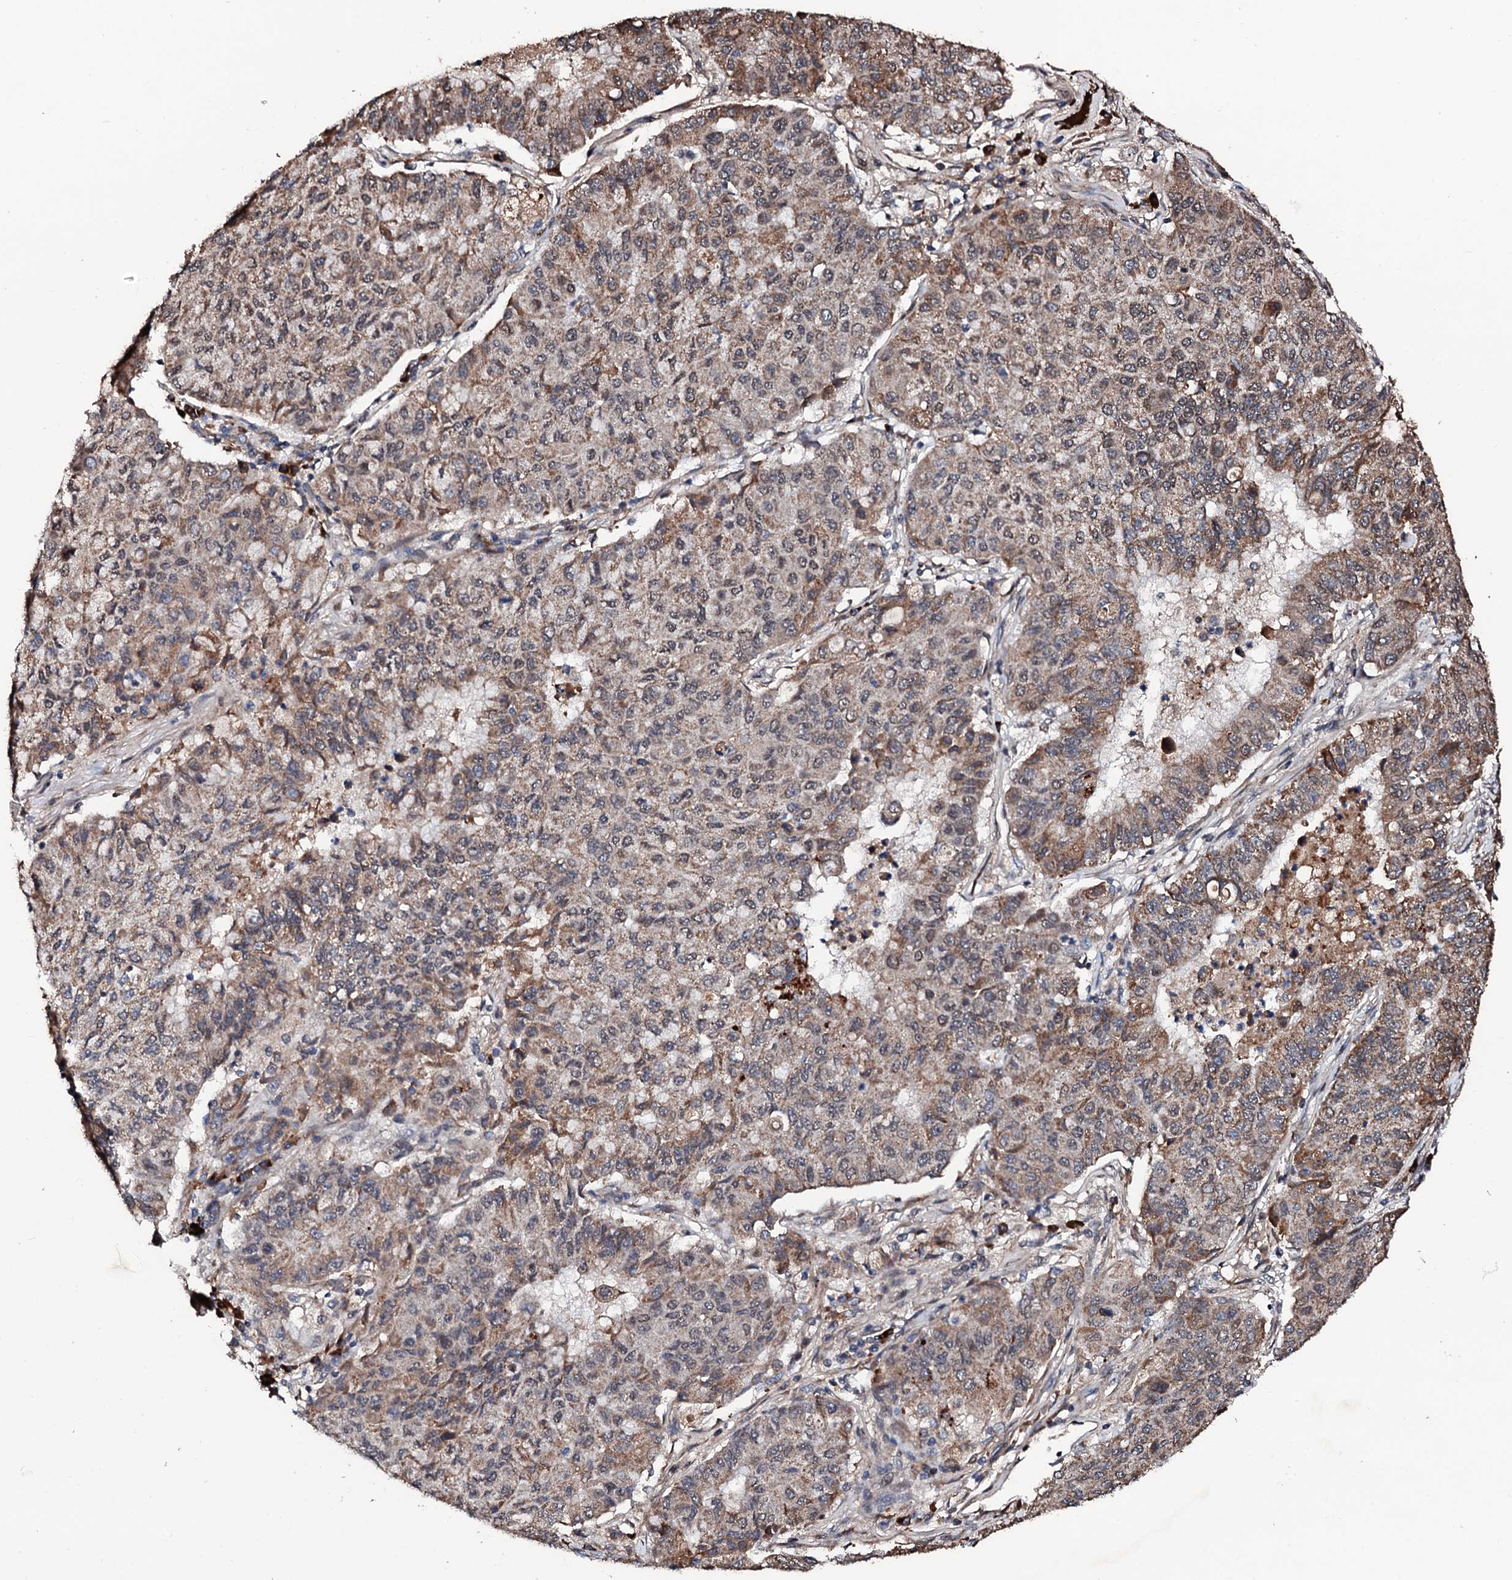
{"staining": {"intensity": "moderate", "quantity": "25%-75%", "location": "cytoplasmic/membranous,nuclear"}, "tissue": "lung cancer", "cell_type": "Tumor cells", "image_type": "cancer", "snomed": [{"axis": "morphology", "description": "Squamous cell carcinoma, NOS"}, {"axis": "topography", "description": "Lung"}], "caption": "The image exhibits immunohistochemical staining of lung squamous cell carcinoma. There is moderate cytoplasmic/membranous and nuclear positivity is appreciated in about 25%-75% of tumor cells.", "gene": "KIF18A", "patient": {"sex": "male", "age": 74}}